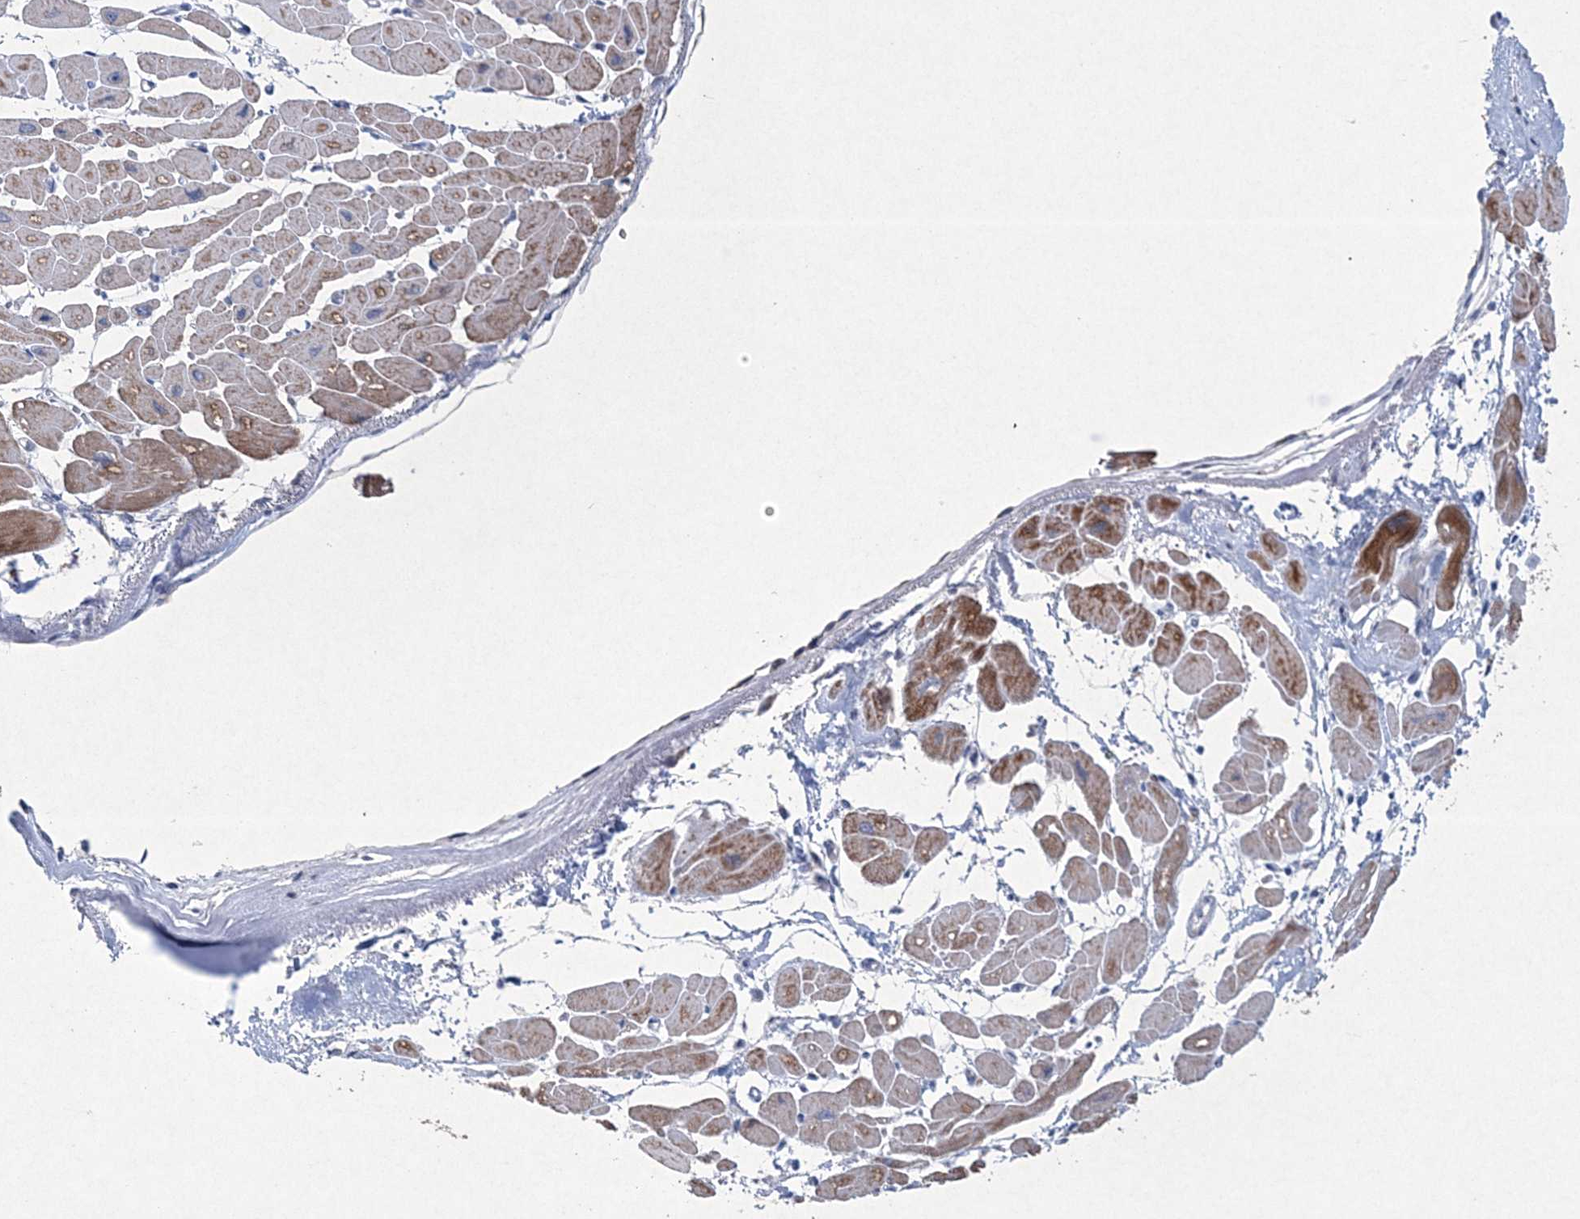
{"staining": {"intensity": "moderate", "quantity": ">75%", "location": "cytoplasmic/membranous"}, "tissue": "heart muscle", "cell_type": "Cardiomyocytes", "image_type": "normal", "snomed": [{"axis": "morphology", "description": "Normal tissue, NOS"}, {"axis": "topography", "description": "Heart"}], "caption": "The photomicrograph displays immunohistochemical staining of benign heart muscle. There is moderate cytoplasmic/membranous expression is present in about >75% of cardiomyocytes.", "gene": "CES4A", "patient": {"sex": "female", "age": 54}}